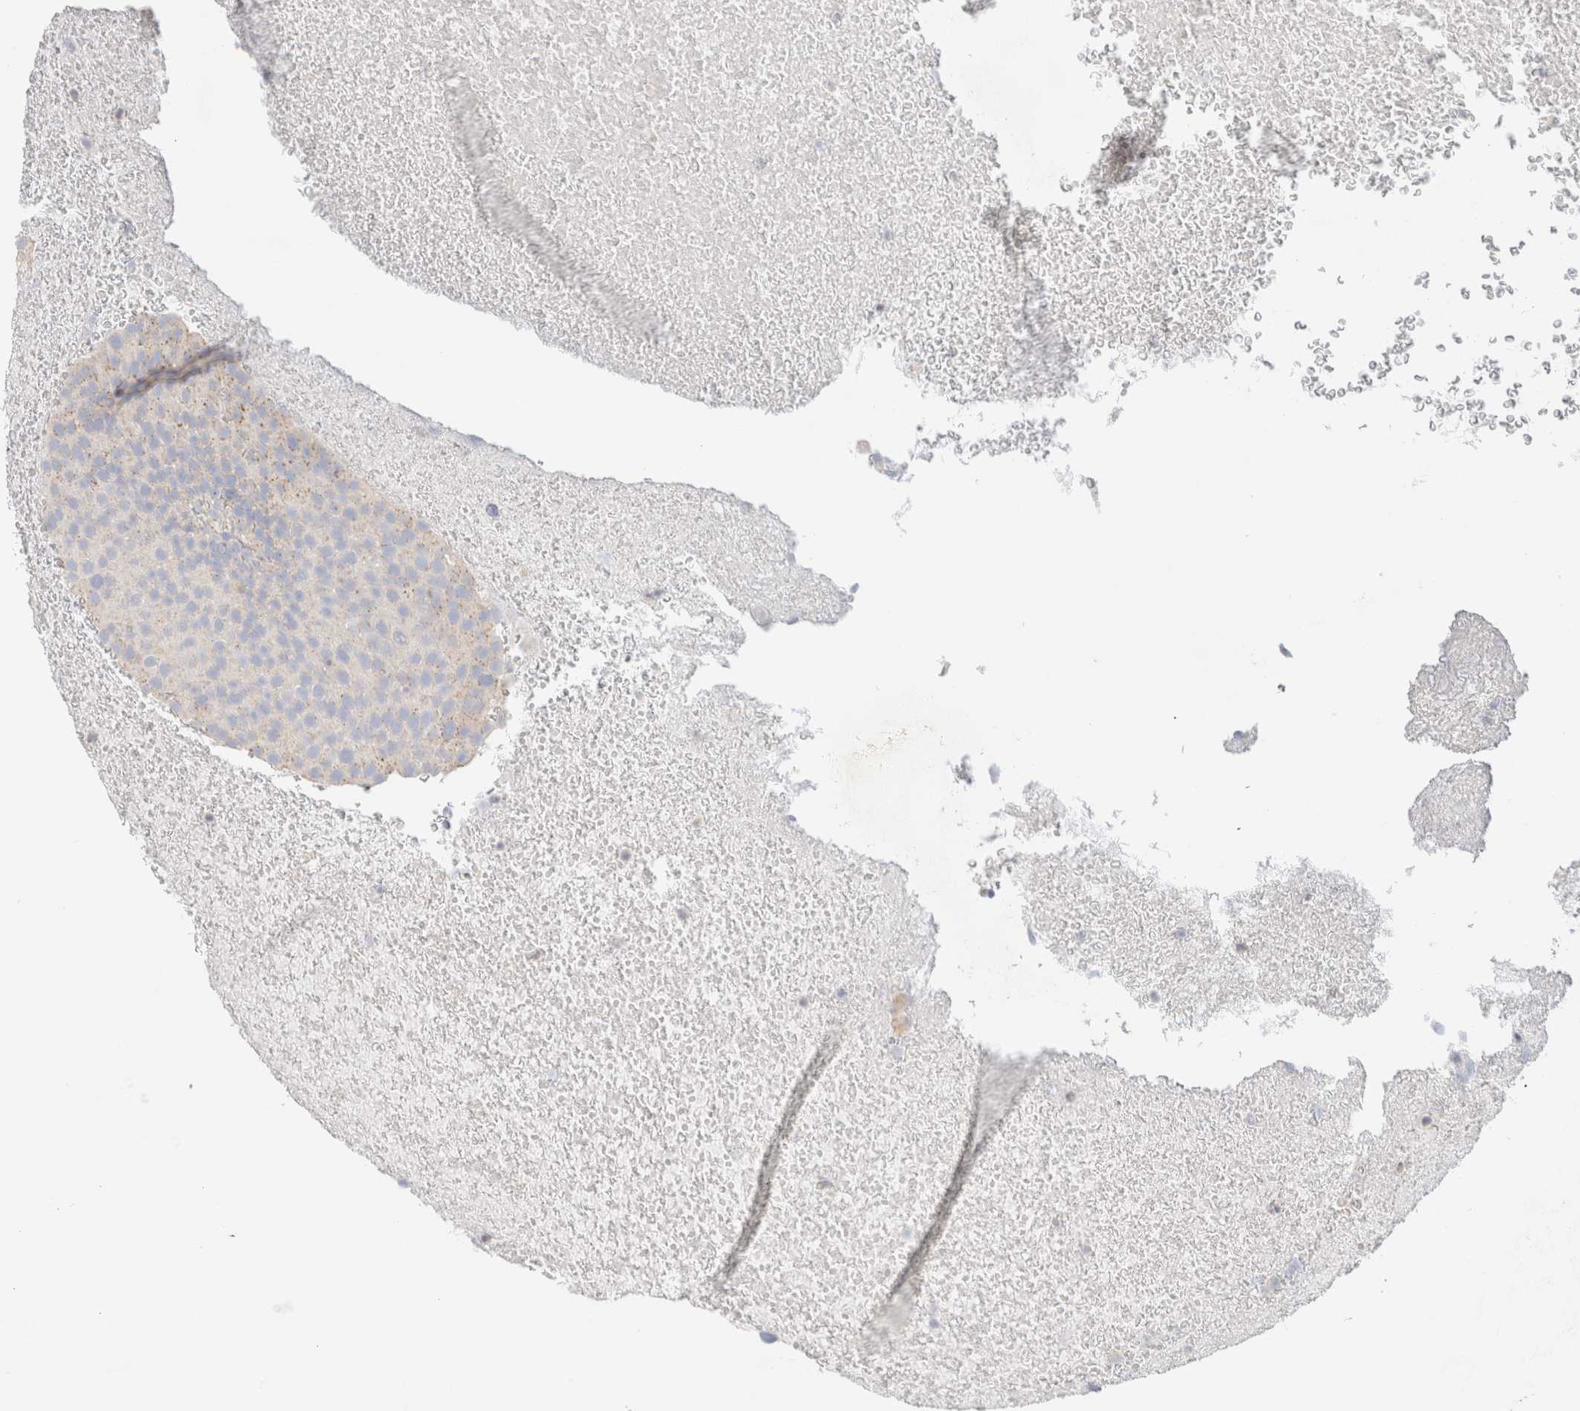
{"staining": {"intensity": "weak", "quantity": "<25%", "location": "cytoplasmic/membranous"}, "tissue": "urothelial cancer", "cell_type": "Tumor cells", "image_type": "cancer", "snomed": [{"axis": "morphology", "description": "Urothelial carcinoma, Low grade"}, {"axis": "topography", "description": "Urinary bladder"}], "caption": "High magnification brightfield microscopy of urothelial carcinoma (low-grade) stained with DAB (brown) and counterstained with hematoxylin (blue): tumor cells show no significant positivity.", "gene": "SDR16C5", "patient": {"sex": "male", "age": 78}}